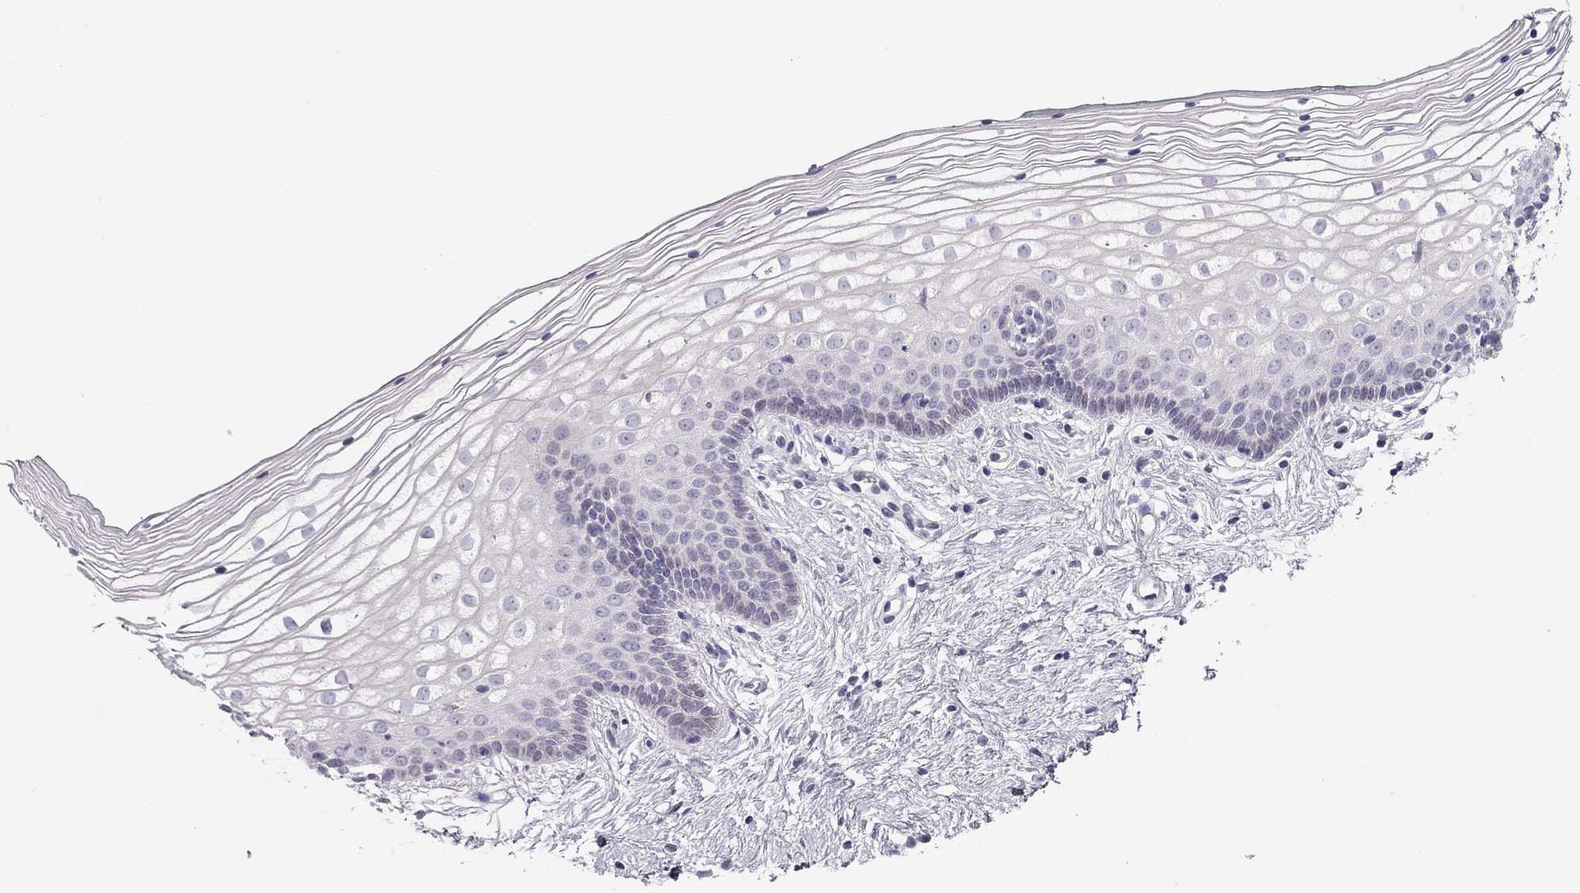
{"staining": {"intensity": "negative", "quantity": "none", "location": "none"}, "tissue": "vagina", "cell_type": "Squamous epithelial cells", "image_type": "normal", "snomed": [{"axis": "morphology", "description": "Normal tissue, NOS"}, {"axis": "topography", "description": "Vagina"}], "caption": "Immunohistochemistry (IHC) of benign human vagina exhibits no staining in squamous epithelial cells.", "gene": "TEX14", "patient": {"sex": "female", "age": 36}}